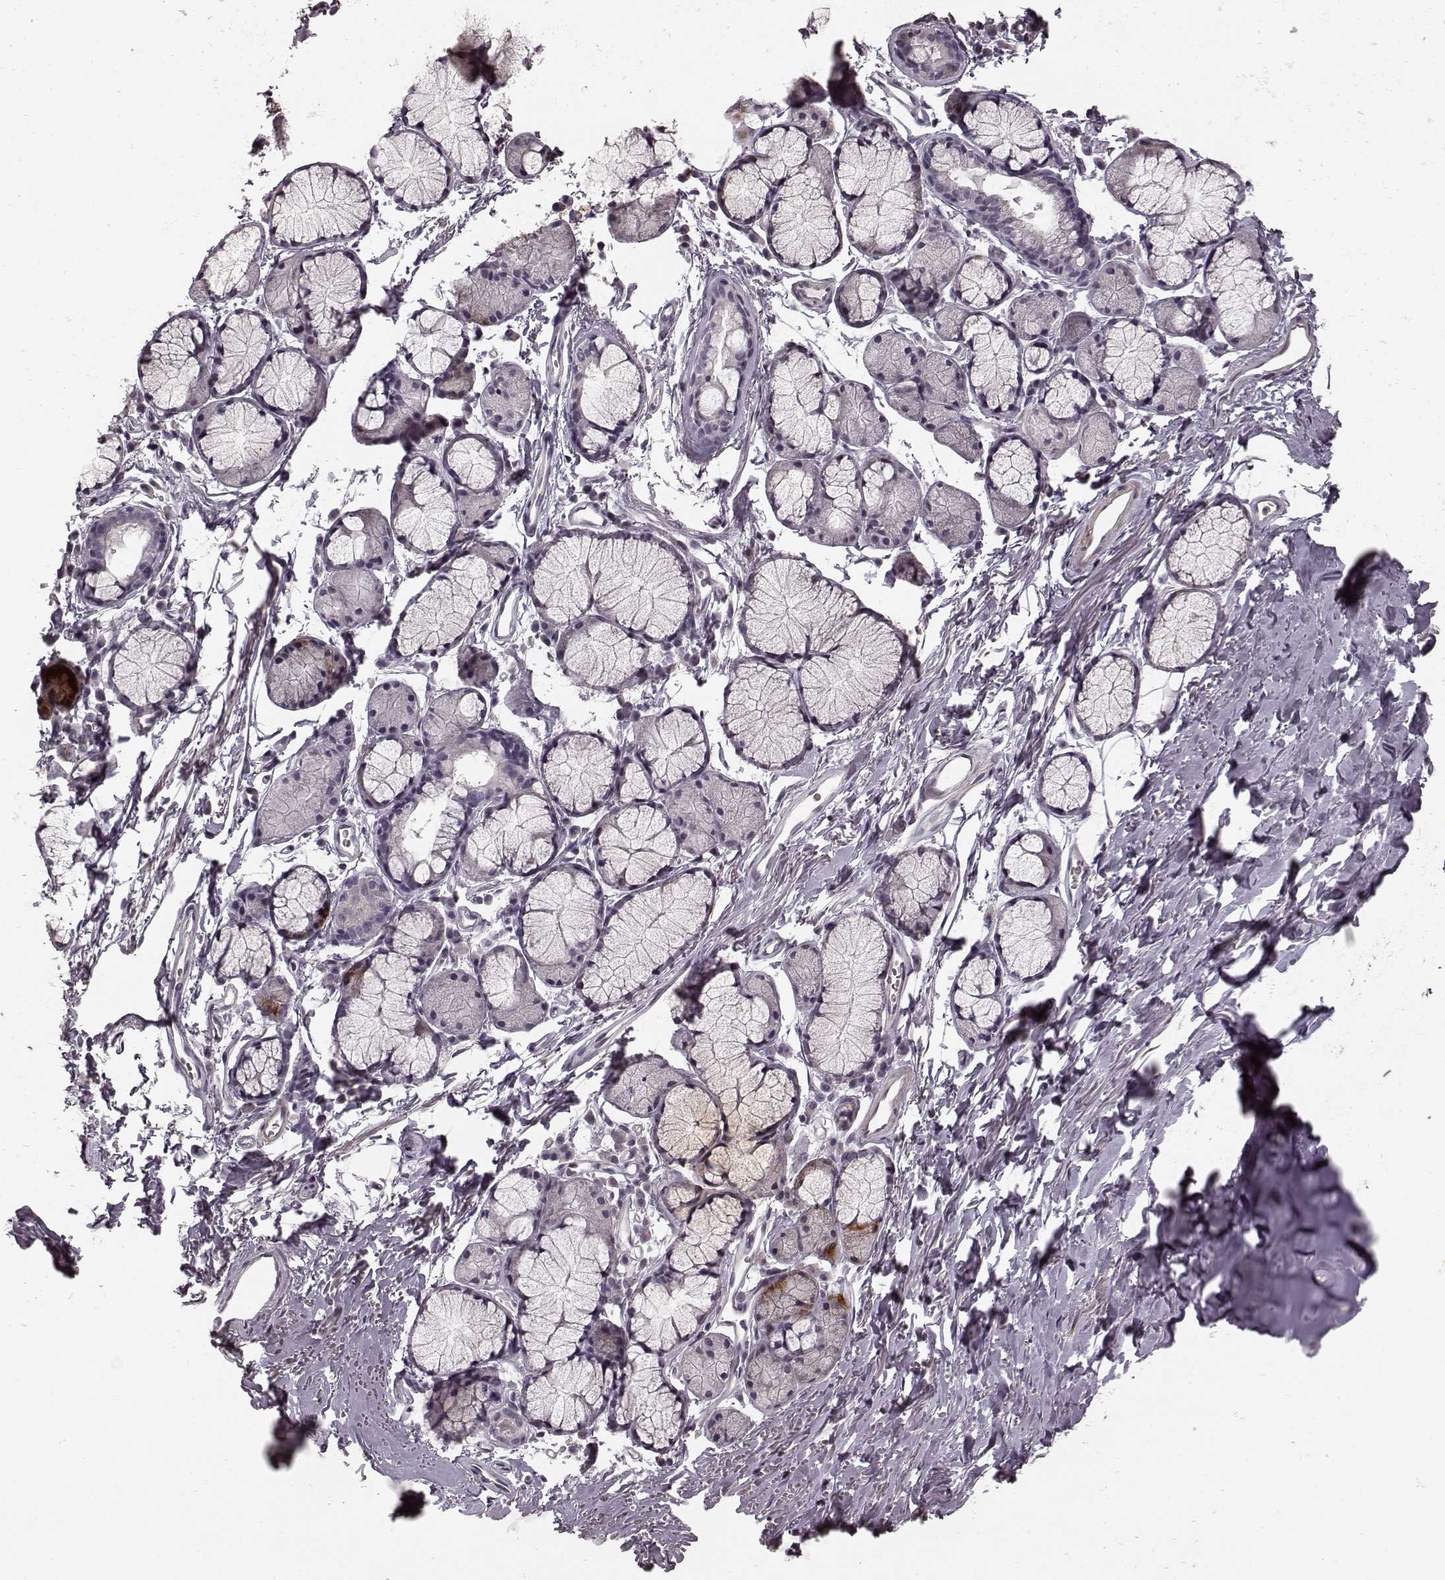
{"staining": {"intensity": "negative", "quantity": "none", "location": "none"}, "tissue": "soft tissue", "cell_type": "Chondrocytes", "image_type": "normal", "snomed": [{"axis": "morphology", "description": "Normal tissue, NOS"}, {"axis": "topography", "description": "Cartilage tissue"}, {"axis": "topography", "description": "Bronchus"}], "caption": "An immunohistochemistry image of unremarkable soft tissue is shown. There is no staining in chondrocytes of soft tissue.", "gene": "RIT2", "patient": {"sex": "female", "age": 79}}